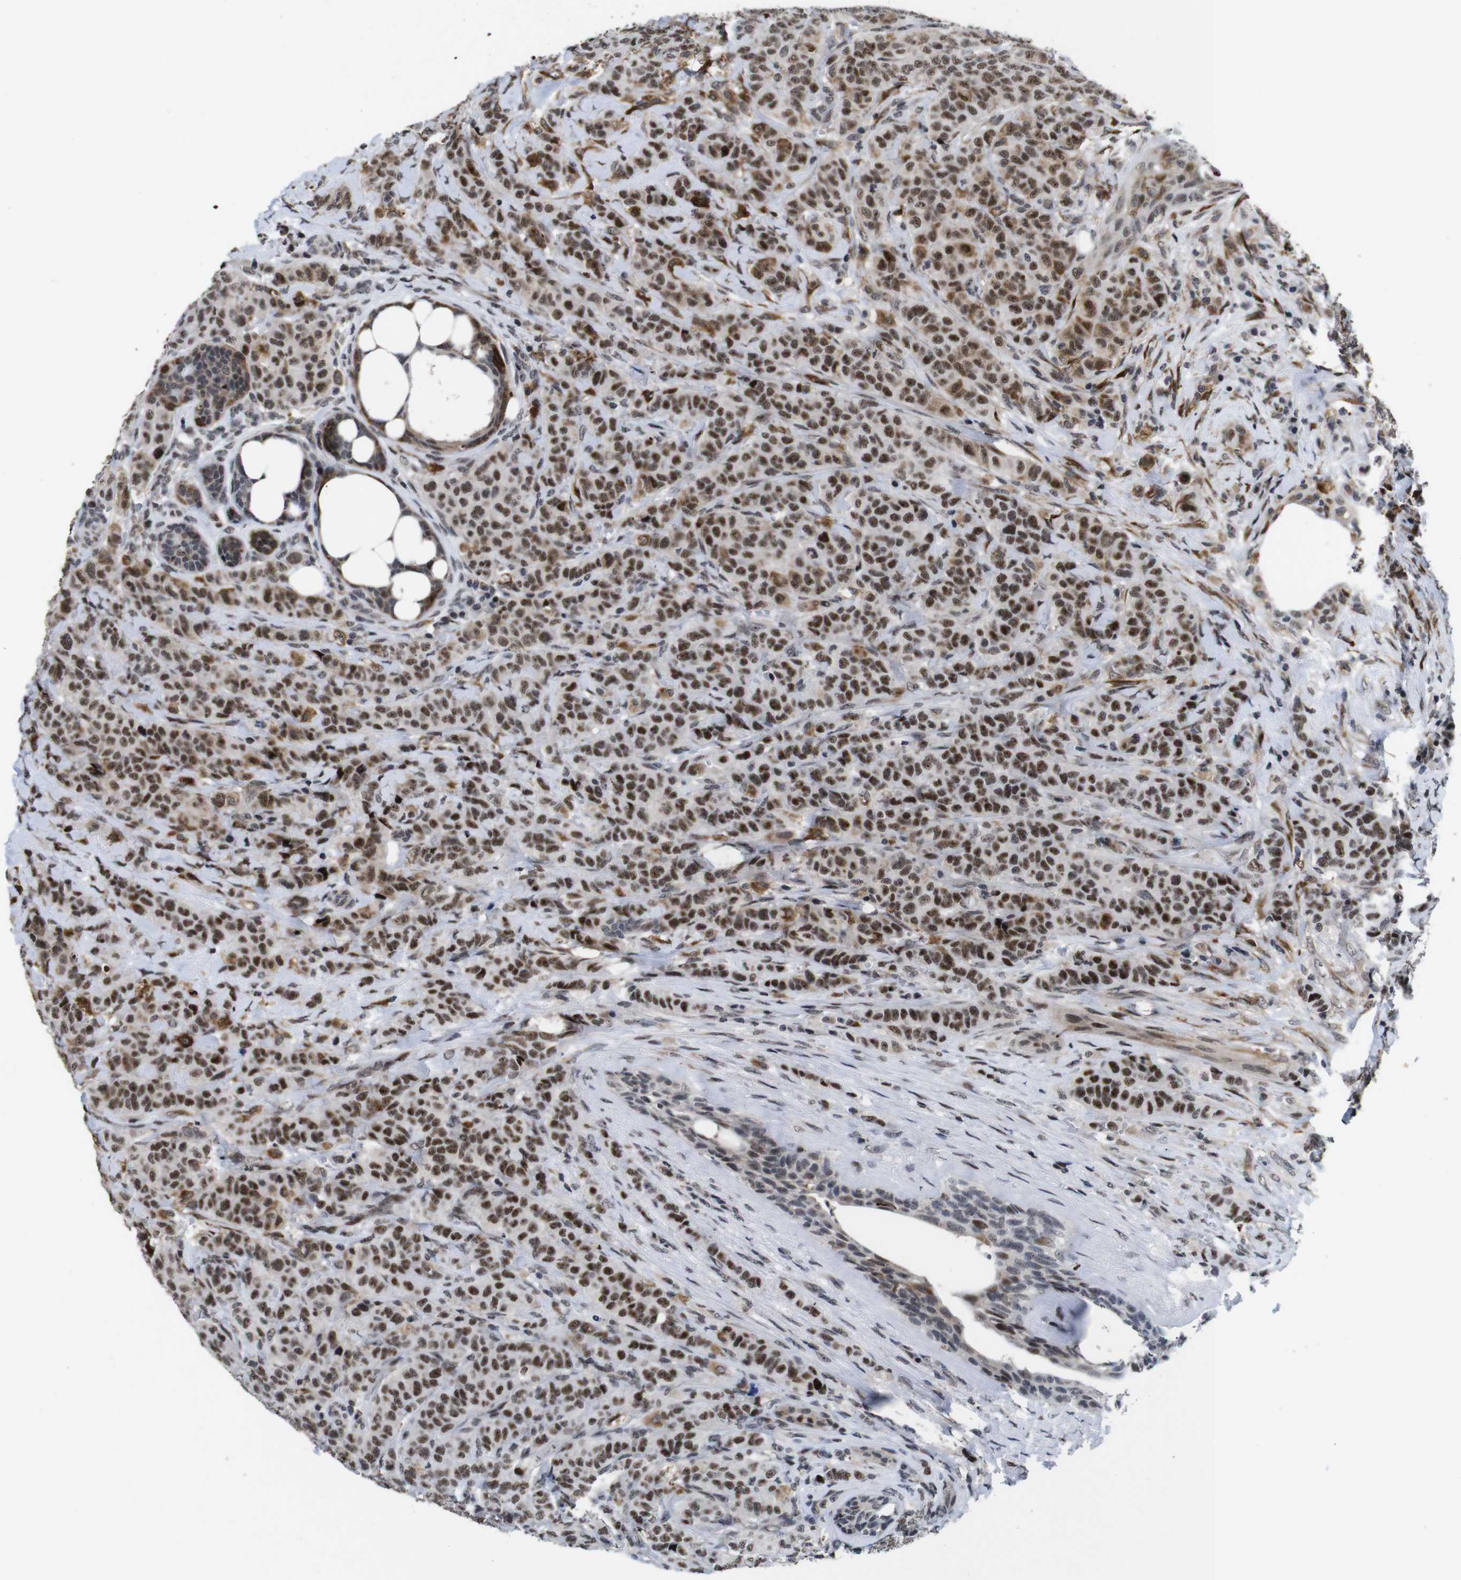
{"staining": {"intensity": "moderate", "quantity": ">75%", "location": "nuclear"}, "tissue": "breast cancer", "cell_type": "Tumor cells", "image_type": "cancer", "snomed": [{"axis": "morphology", "description": "Normal tissue, NOS"}, {"axis": "morphology", "description": "Duct carcinoma"}, {"axis": "topography", "description": "Breast"}], "caption": "Breast cancer tissue demonstrates moderate nuclear positivity in approximately >75% of tumor cells, visualized by immunohistochemistry. (brown staining indicates protein expression, while blue staining denotes nuclei).", "gene": "EIF4G1", "patient": {"sex": "female", "age": 40}}